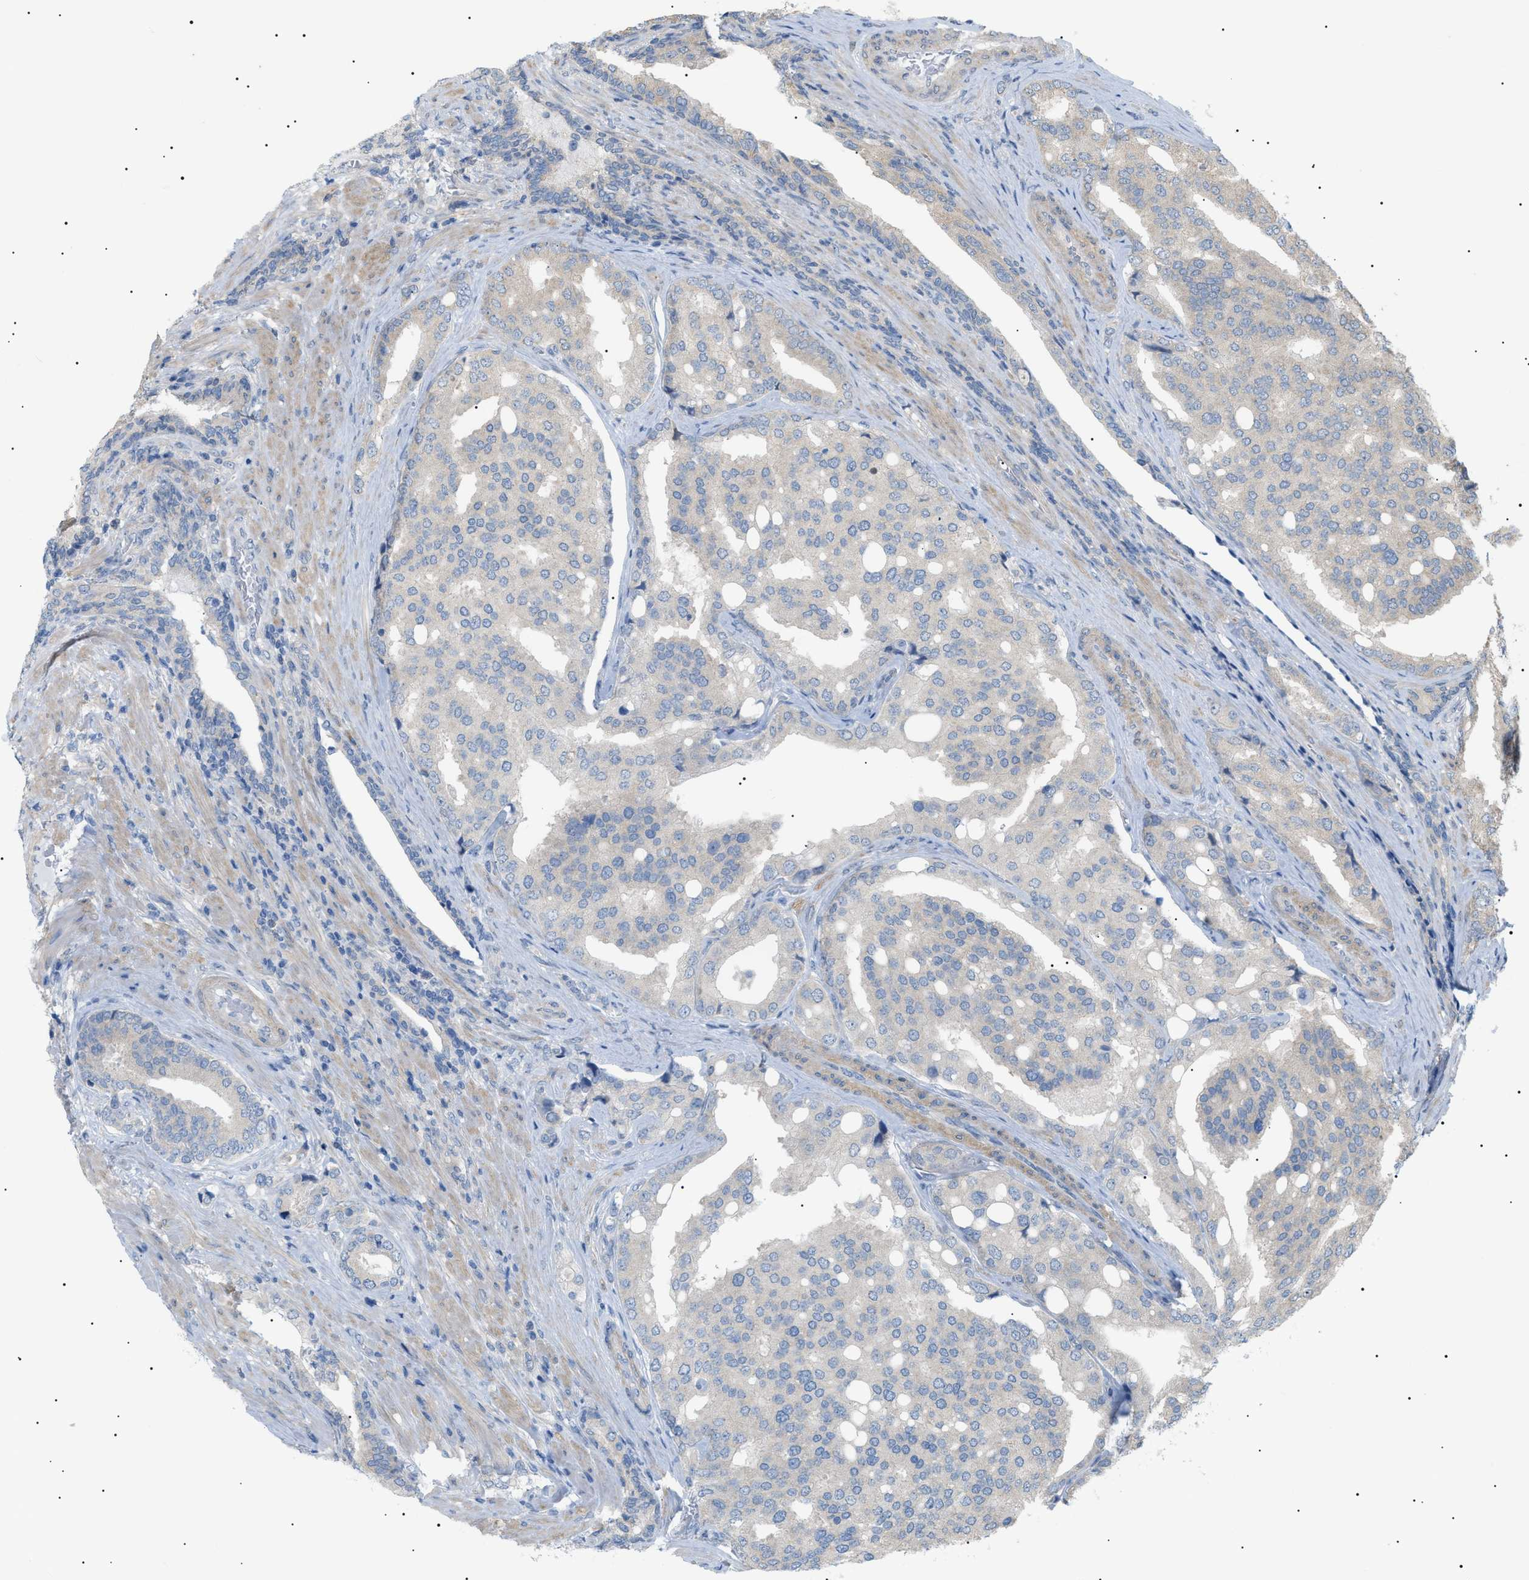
{"staining": {"intensity": "negative", "quantity": "none", "location": "none"}, "tissue": "prostate cancer", "cell_type": "Tumor cells", "image_type": "cancer", "snomed": [{"axis": "morphology", "description": "Adenocarcinoma, High grade"}, {"axis": "topography", "description": "Prostate"}], "caption": "The micrograph shows no staining of tumor cells in prostate cancer (high-grade adenocarcinoma).", "gene": "IRS2", "patient": {"sex": "male", "age": 50}}